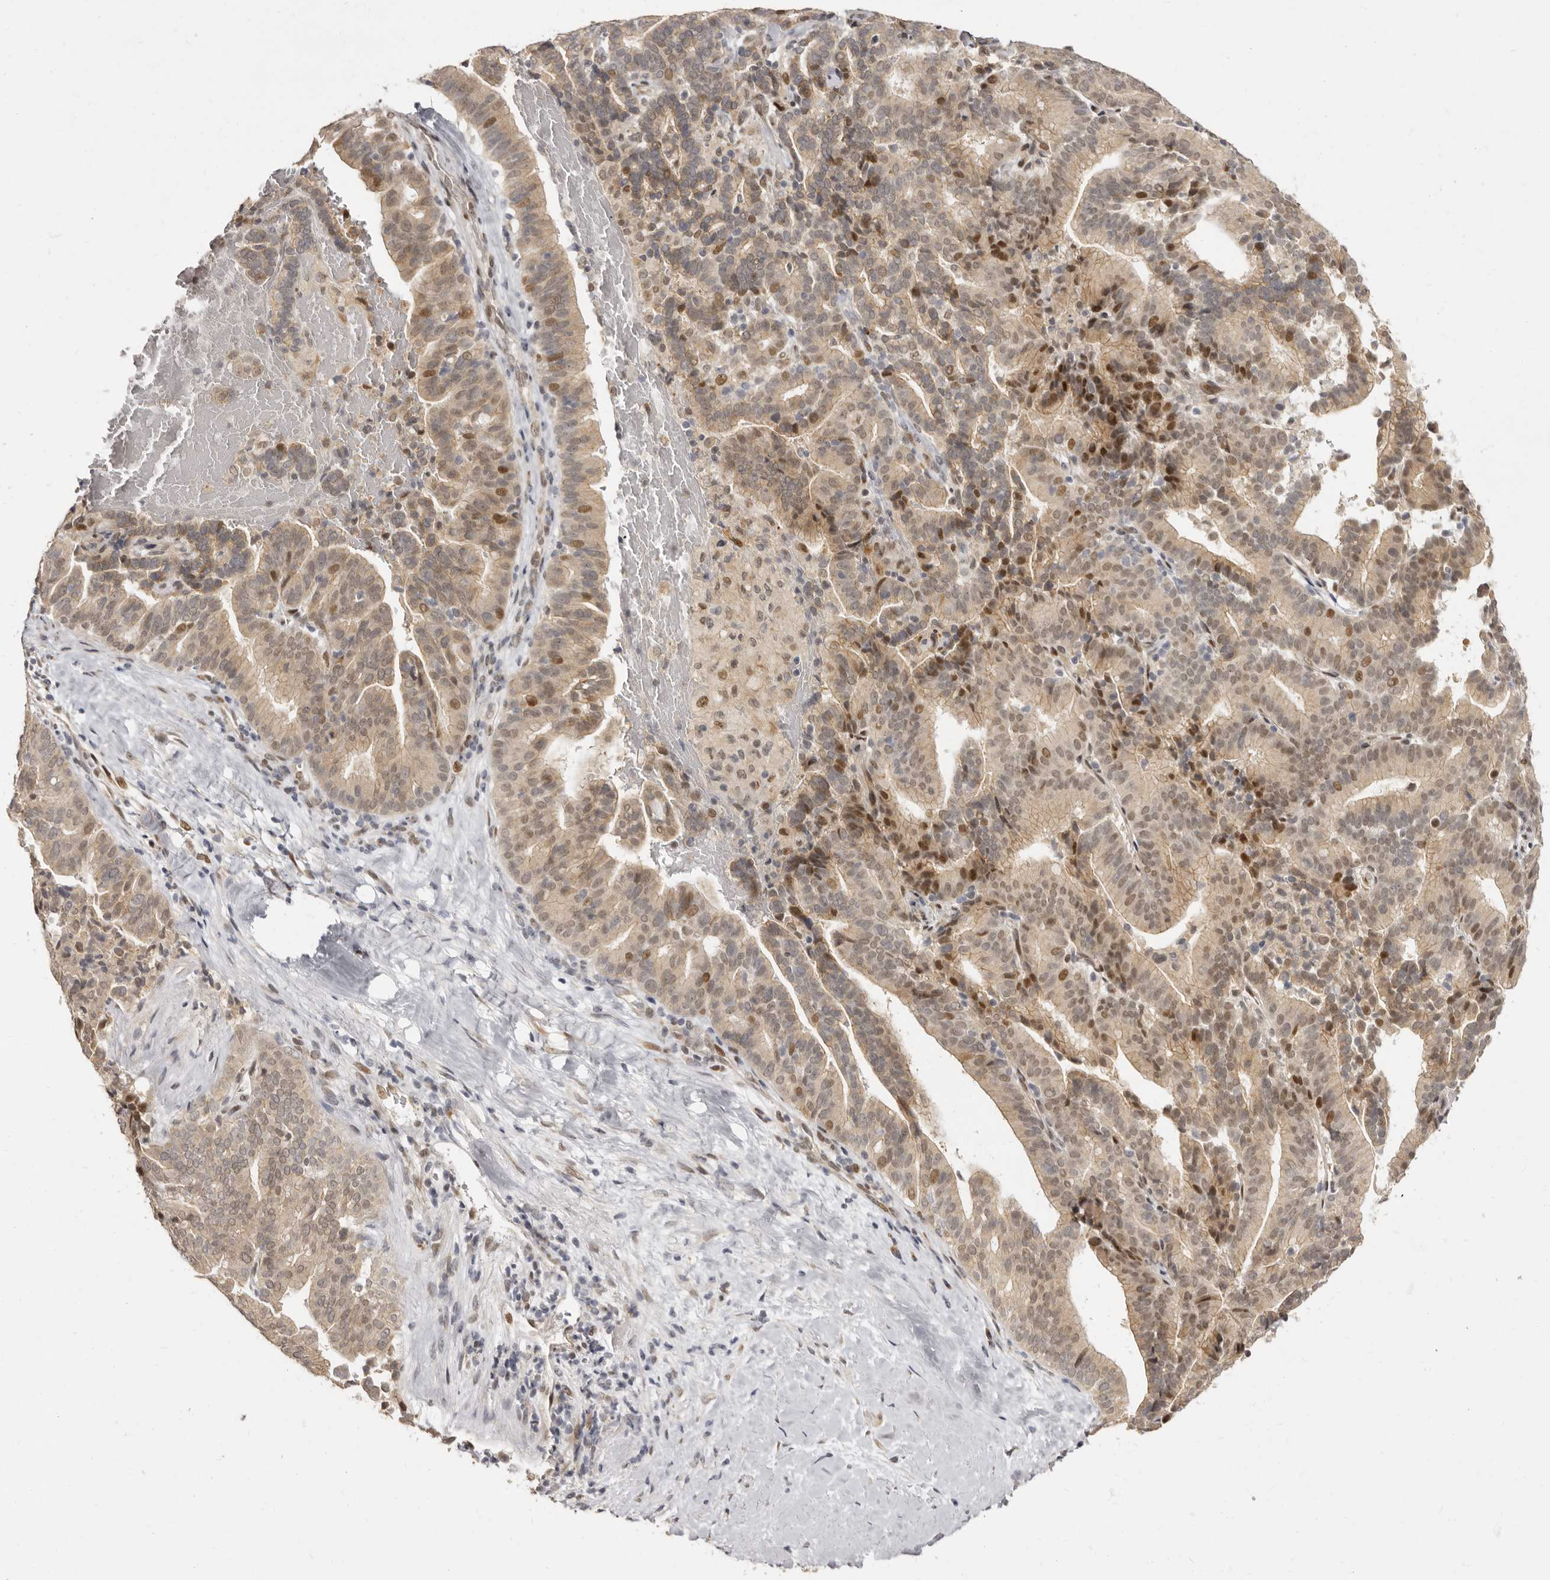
{"staining": {"intensity": "moderate", "quantity": "<25%", "location": "cytoplasmic/membranous,nuclear"}, "tissue": "liver cancer", "cell_type": "Tumor cells", "image_type": "cancer", "snomed": [{"axis": "morphology", "description": "Cholangiocarcinoma"}, {"axis": "topography", "description": "Liver"}], "caption": "This micrograph shows IHC staining of human cholangiocarcinoma (liver), with low moderate cytoplasmic/membranous and nuclear positivity in about <25% of tumor cells.", "gene": "ZNF326", "patient": {"sex": "female", "age": 75}}